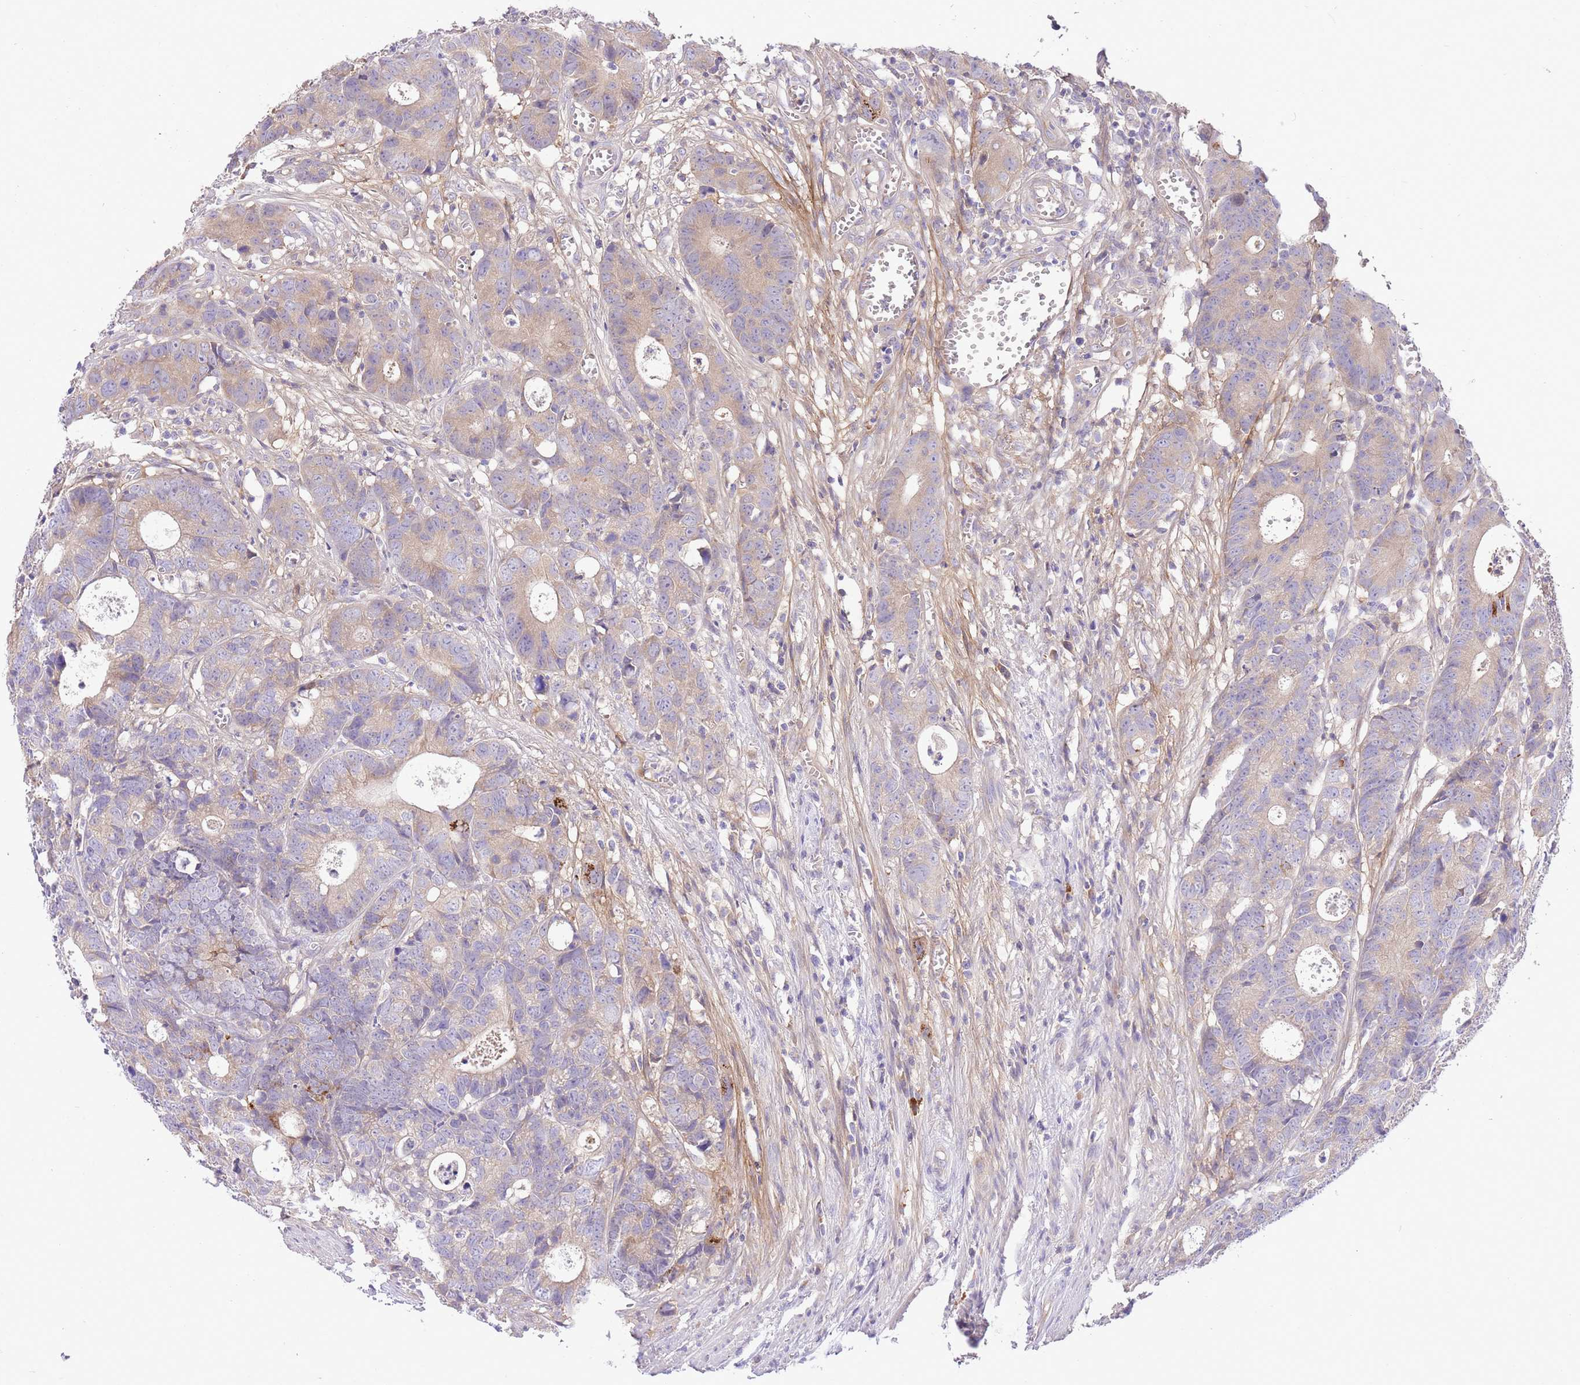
{"staining": {"intensity": "strong", "quantity": "<25%", "location": "cytoplasmic/membranous"}, "tissue": "colorectal cancer", "cell_type": "Tumor cells", "image_type": "cancer", "snomed": [{"axis": "morphology", "description": "Adenocarcinoma, NOS"}, {"axis": "topography", "description": "Colon"}], "caption": "High-magnification brightfield microscopy of adenocarcinoma (colorectal) stained with DAB (brown) and counterstained with hematoxylin (blue). tumor cells exhibit strong cytoplasmic/membranous positivity is appreciated in about<25% of cells. (IHC, brightfield microscopy, high magnification).", "gene": "LIPH", "patient": {"sex": "female", "age": 57}}